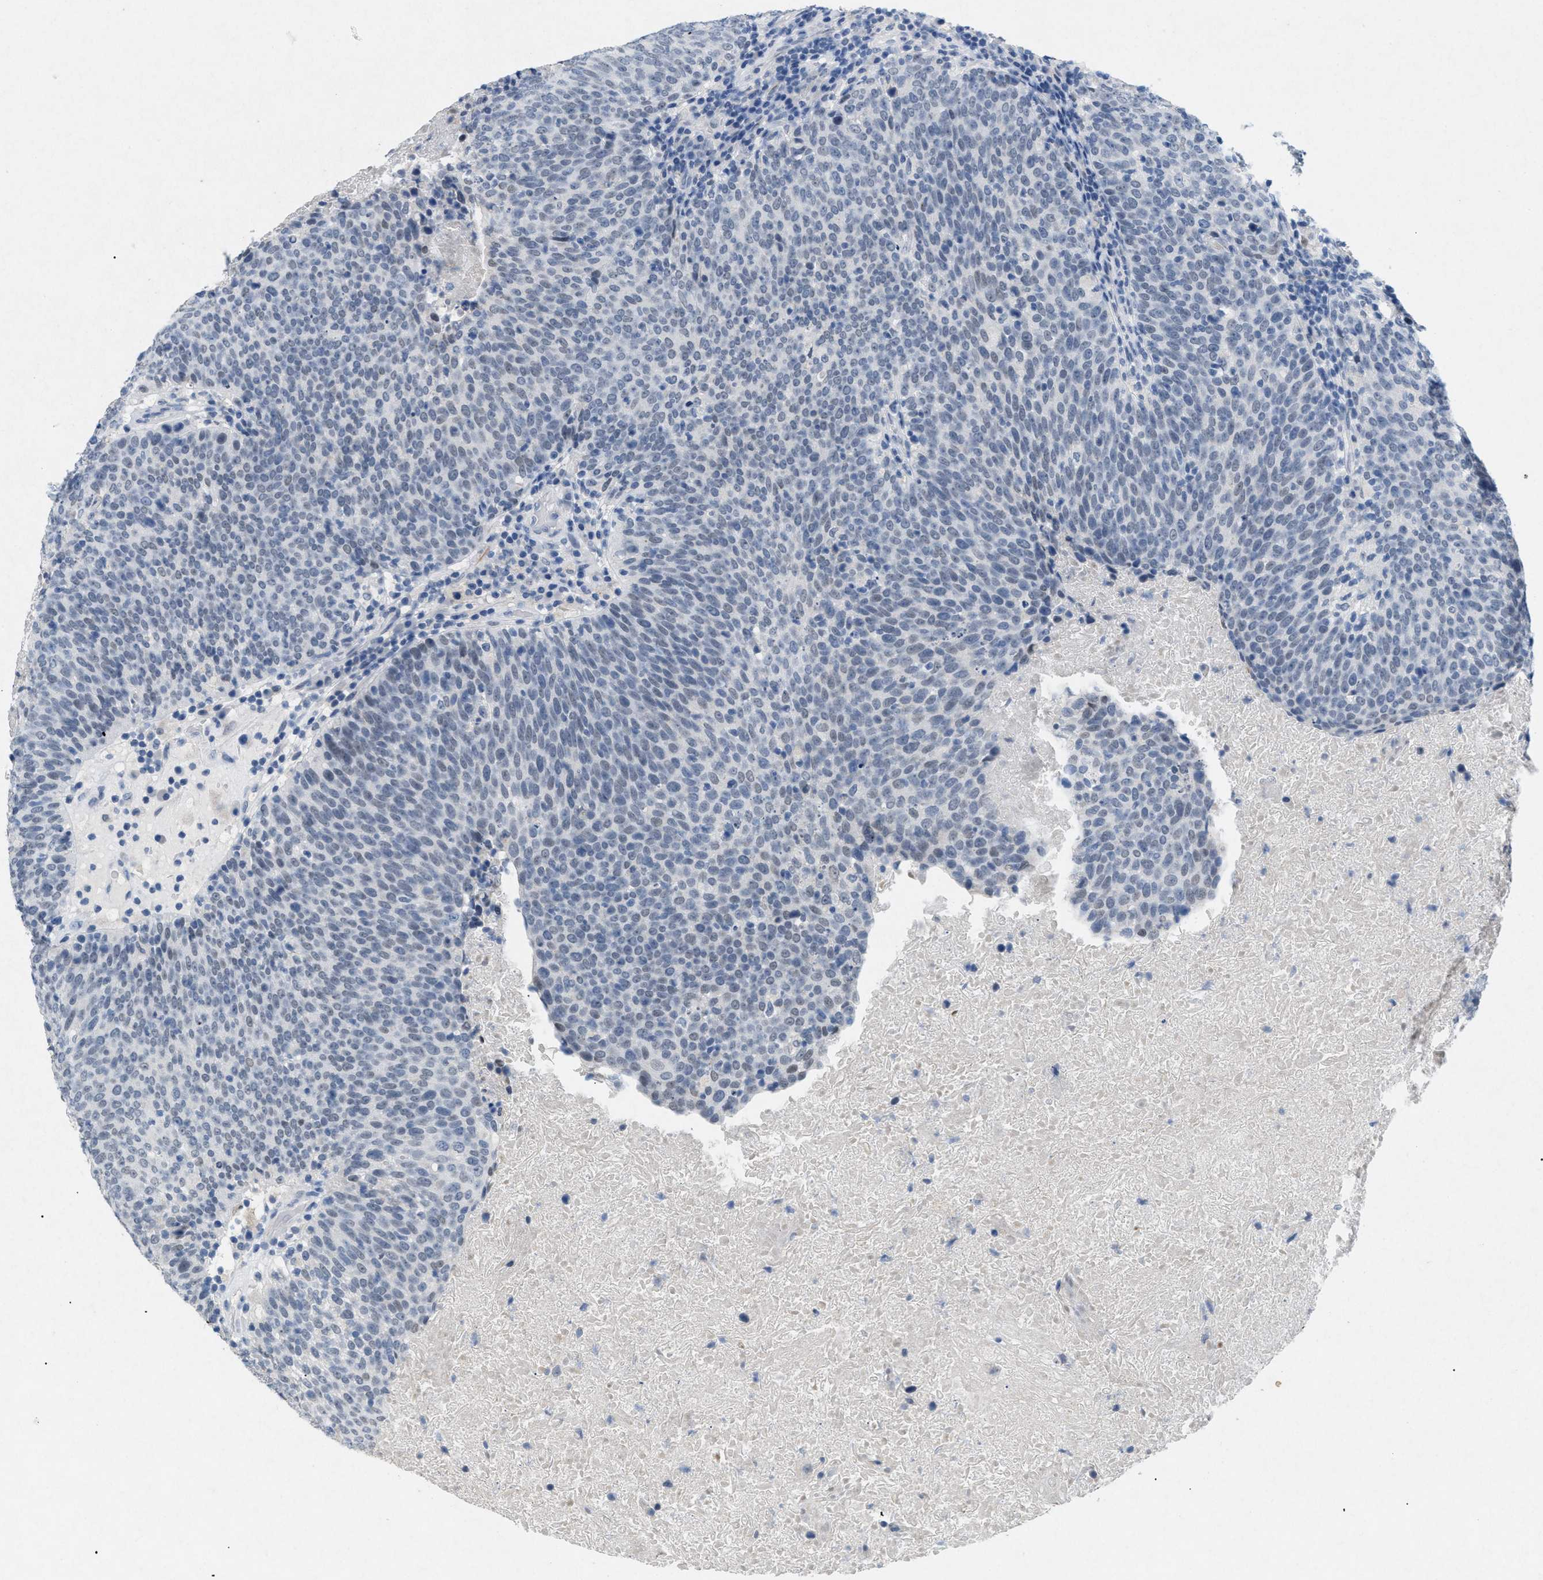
{"staining": {"intensity": "negative", "quantity": "none", "location": "none"}, "tissue": "head and neck cancer", "cell_type": "Tumor cells", "image_type": "cancer", "snomed": [{"axis": "morphology", "description": "Squamous cell carcinoma, NOS"}, {"axis": "morphology", "description": "Squamous cell carcinoma, metastatic, NOS"}, {"axis": "topography", "description": "Lymph node"}, {"axis": "topography", "description": "Head-Neck"}], "caption": "DAB immunohistochemical staining of head and neck cancer (metastatic squamous cell carcinoma) shows no significant positivity in tumor cells.", "gene": "TASOR", "patient": {"sex": "male", "age": 62}}